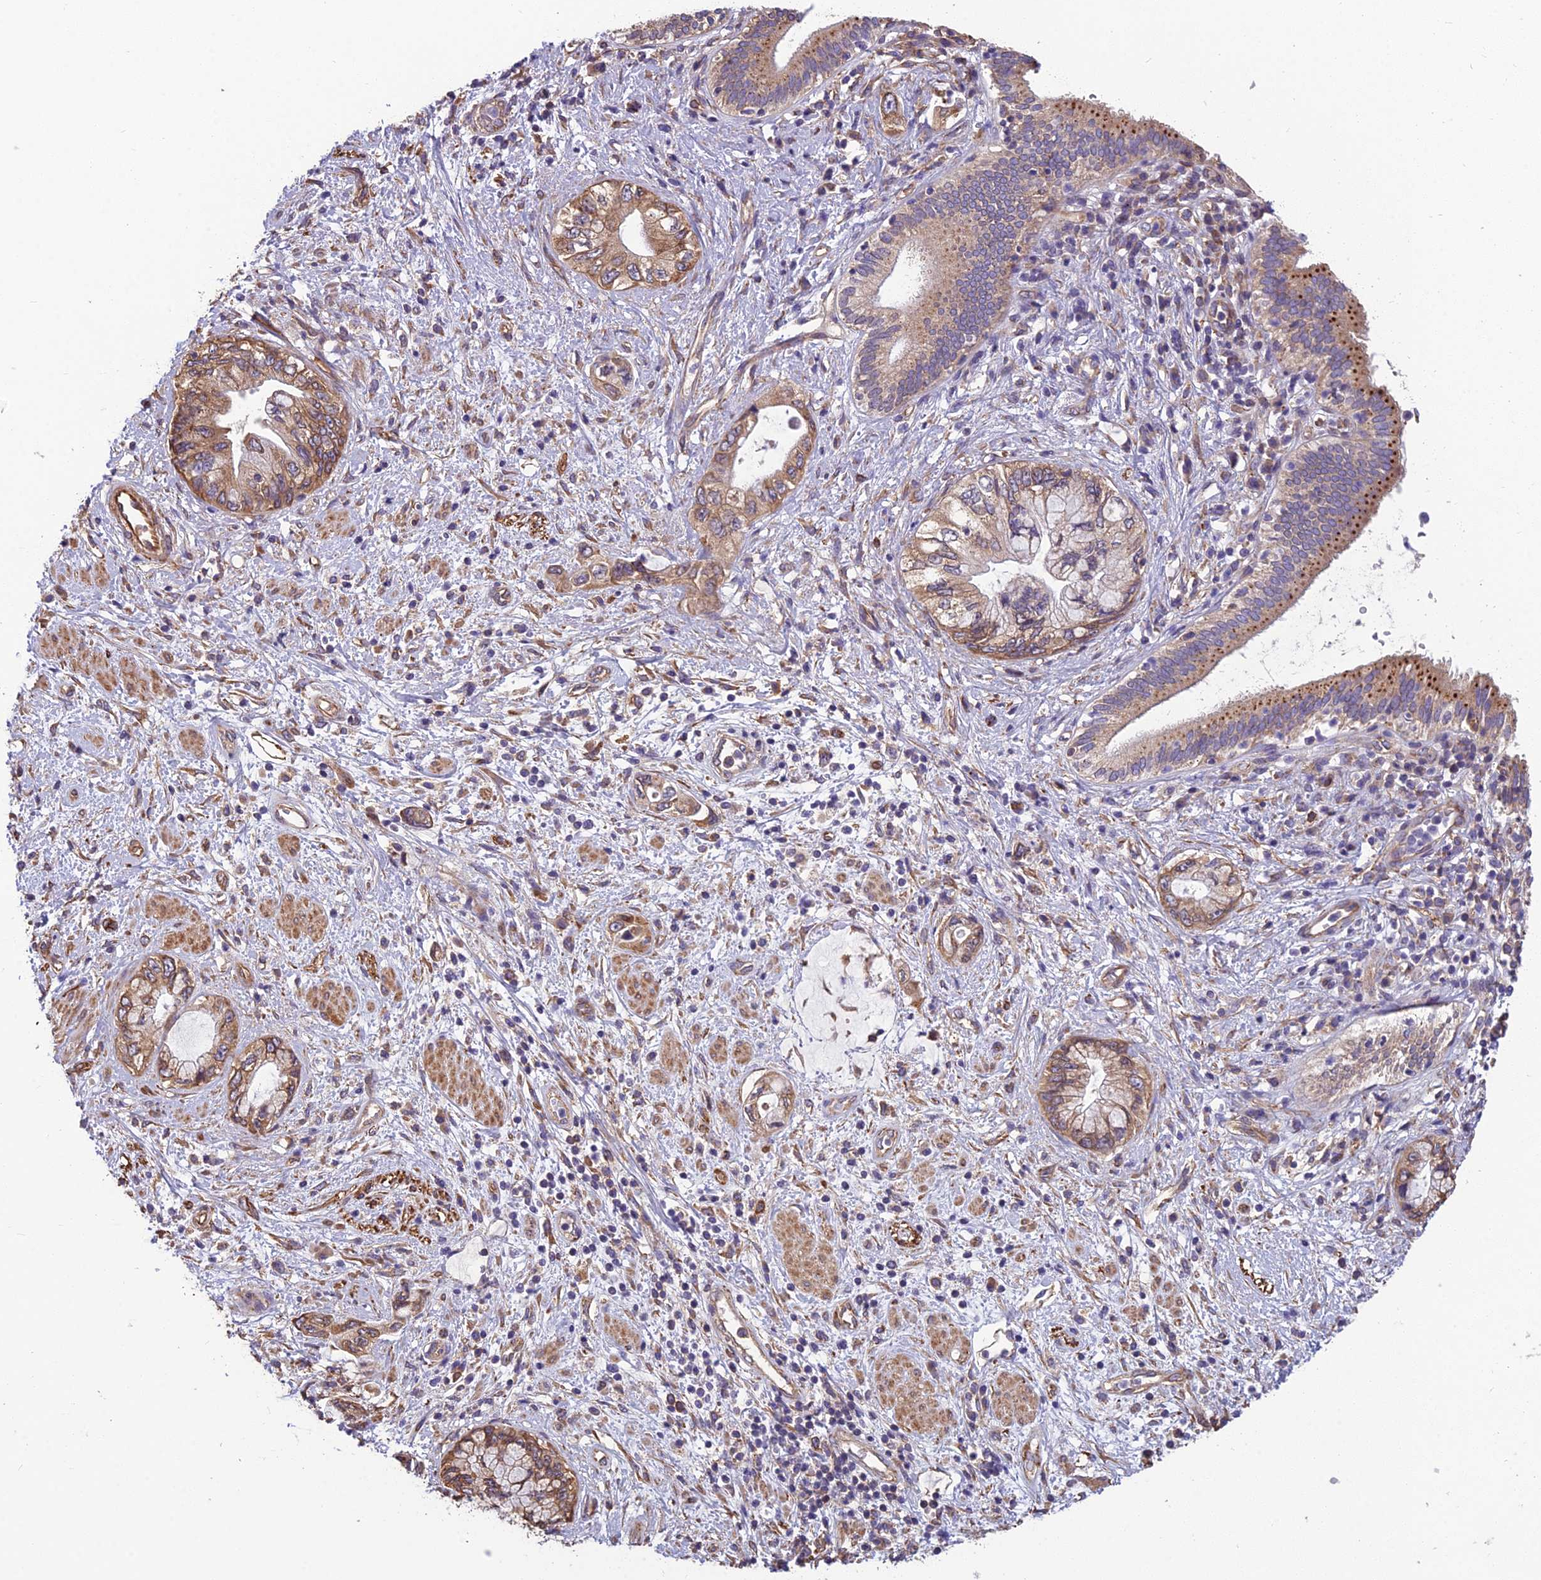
{"staining": {"intensity": "moderate", "quantity": ">75%", "location": "cytoplasmic/membranous"}, "tissue": "pancreatic cancer", "cell_type": "Tumor cells", "image_type": "cancer", "snomed": [{"axis": "morphology", "description": "Adenocarcinoma, NOS"}, {"axis": "topography", "description": "Pancreas"}], "caption": "Pancreatic adenocarcinoma stained for a protein shows moderate cytoplasmic/membranous positivity in tumor cells.", "gene": "SPDL1", "patient": {"sex": "female", "age": 73}}